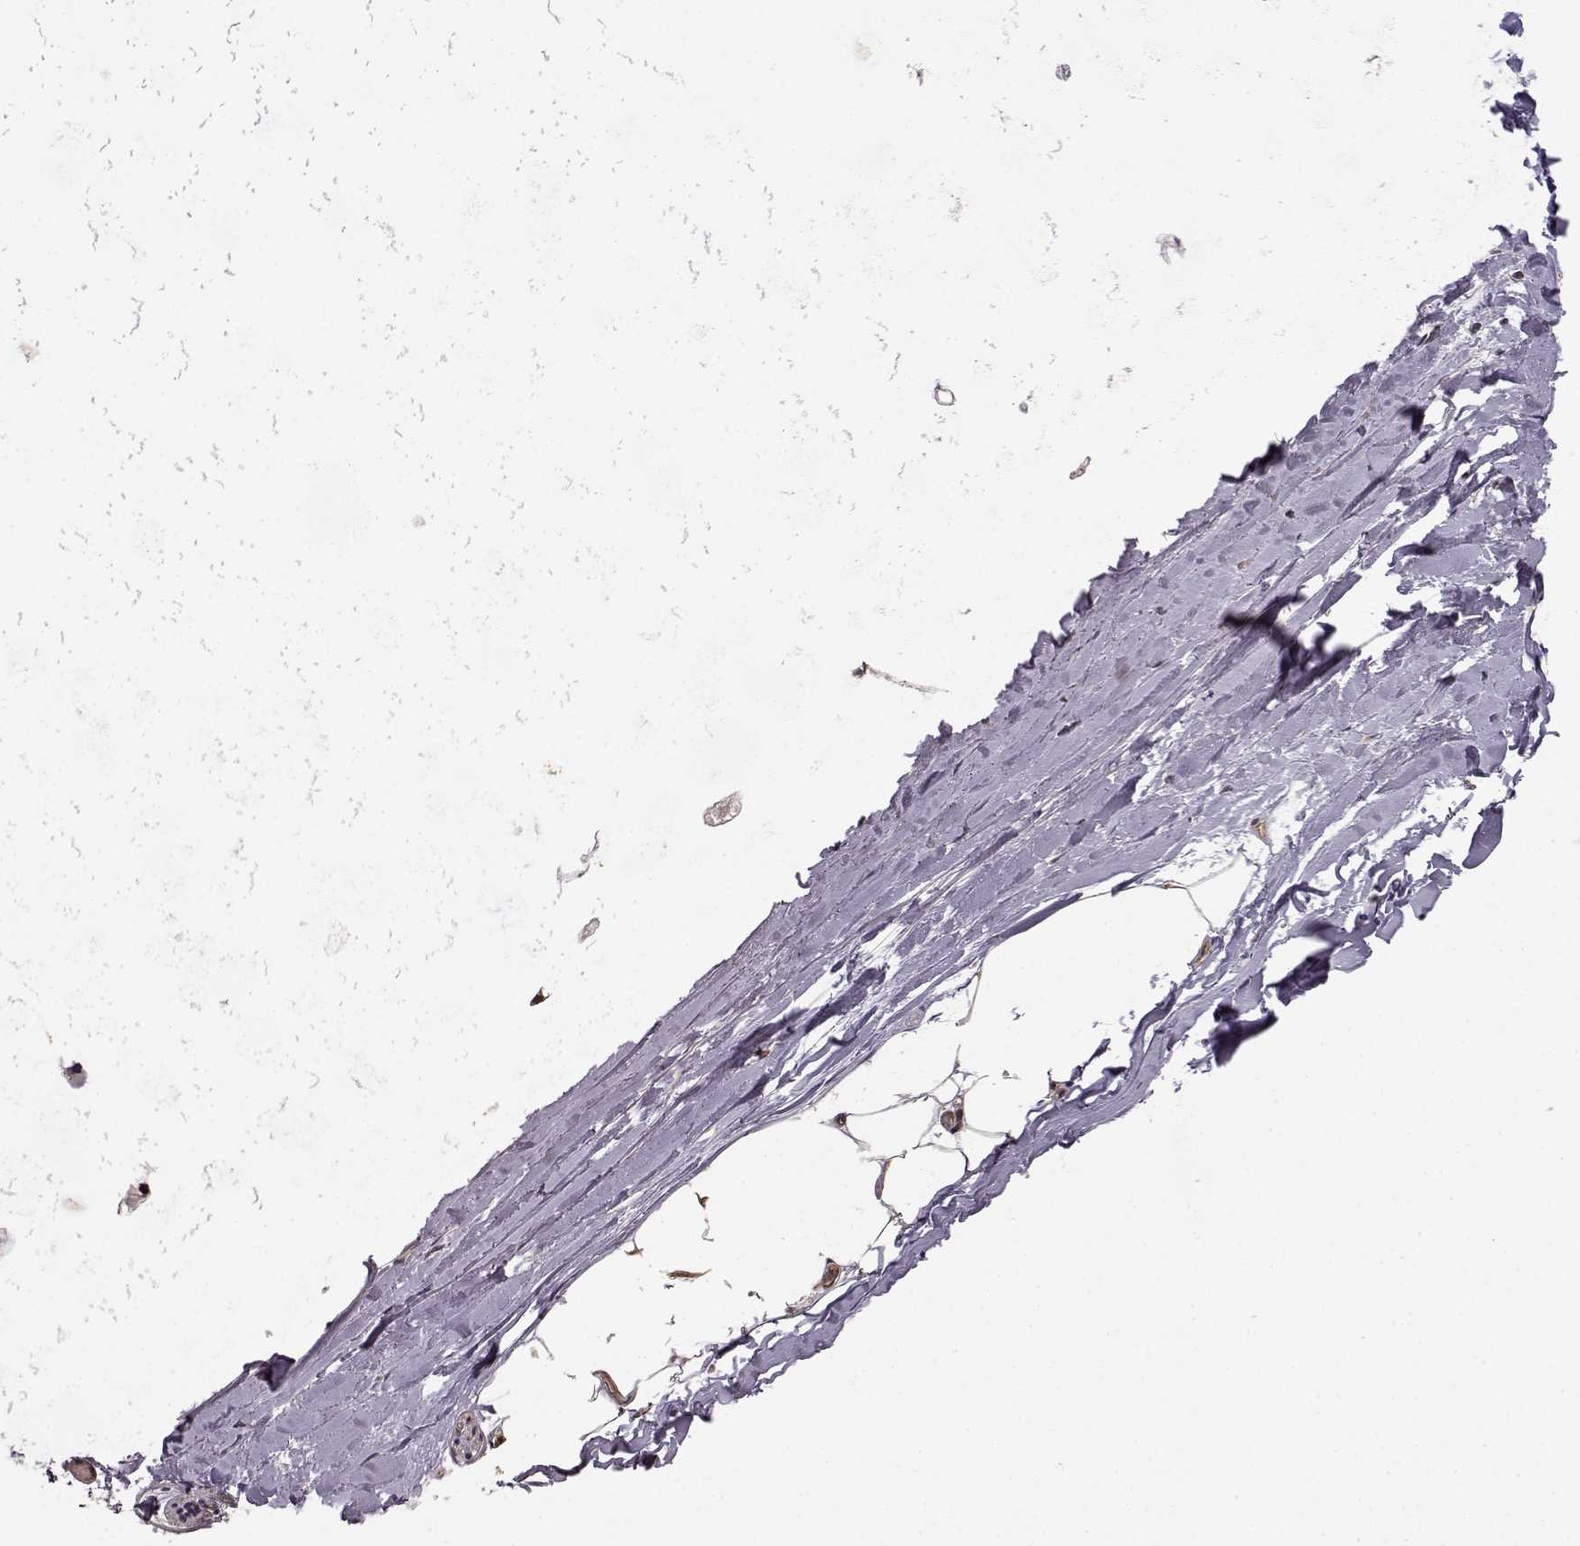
{"staining": {"intensity": "negative", "quantity": "none", "location": "none"}, "tissue": "soft tissue", "cell_type": "Fibroblasts", "image_type": "normal", "snomed": [{"axis": "morphology", "description": "Normal tissue, NOS"}, {"axis": "topography", "description": "Lymph node"}, {"axis": "topography", "description": "Bronchus"}], "caption": "The micrograph shows no staining of fibroblasts in benign soft tissue.", "gene": "BACH2", "patient": {"sex": "female", "age": 70}}